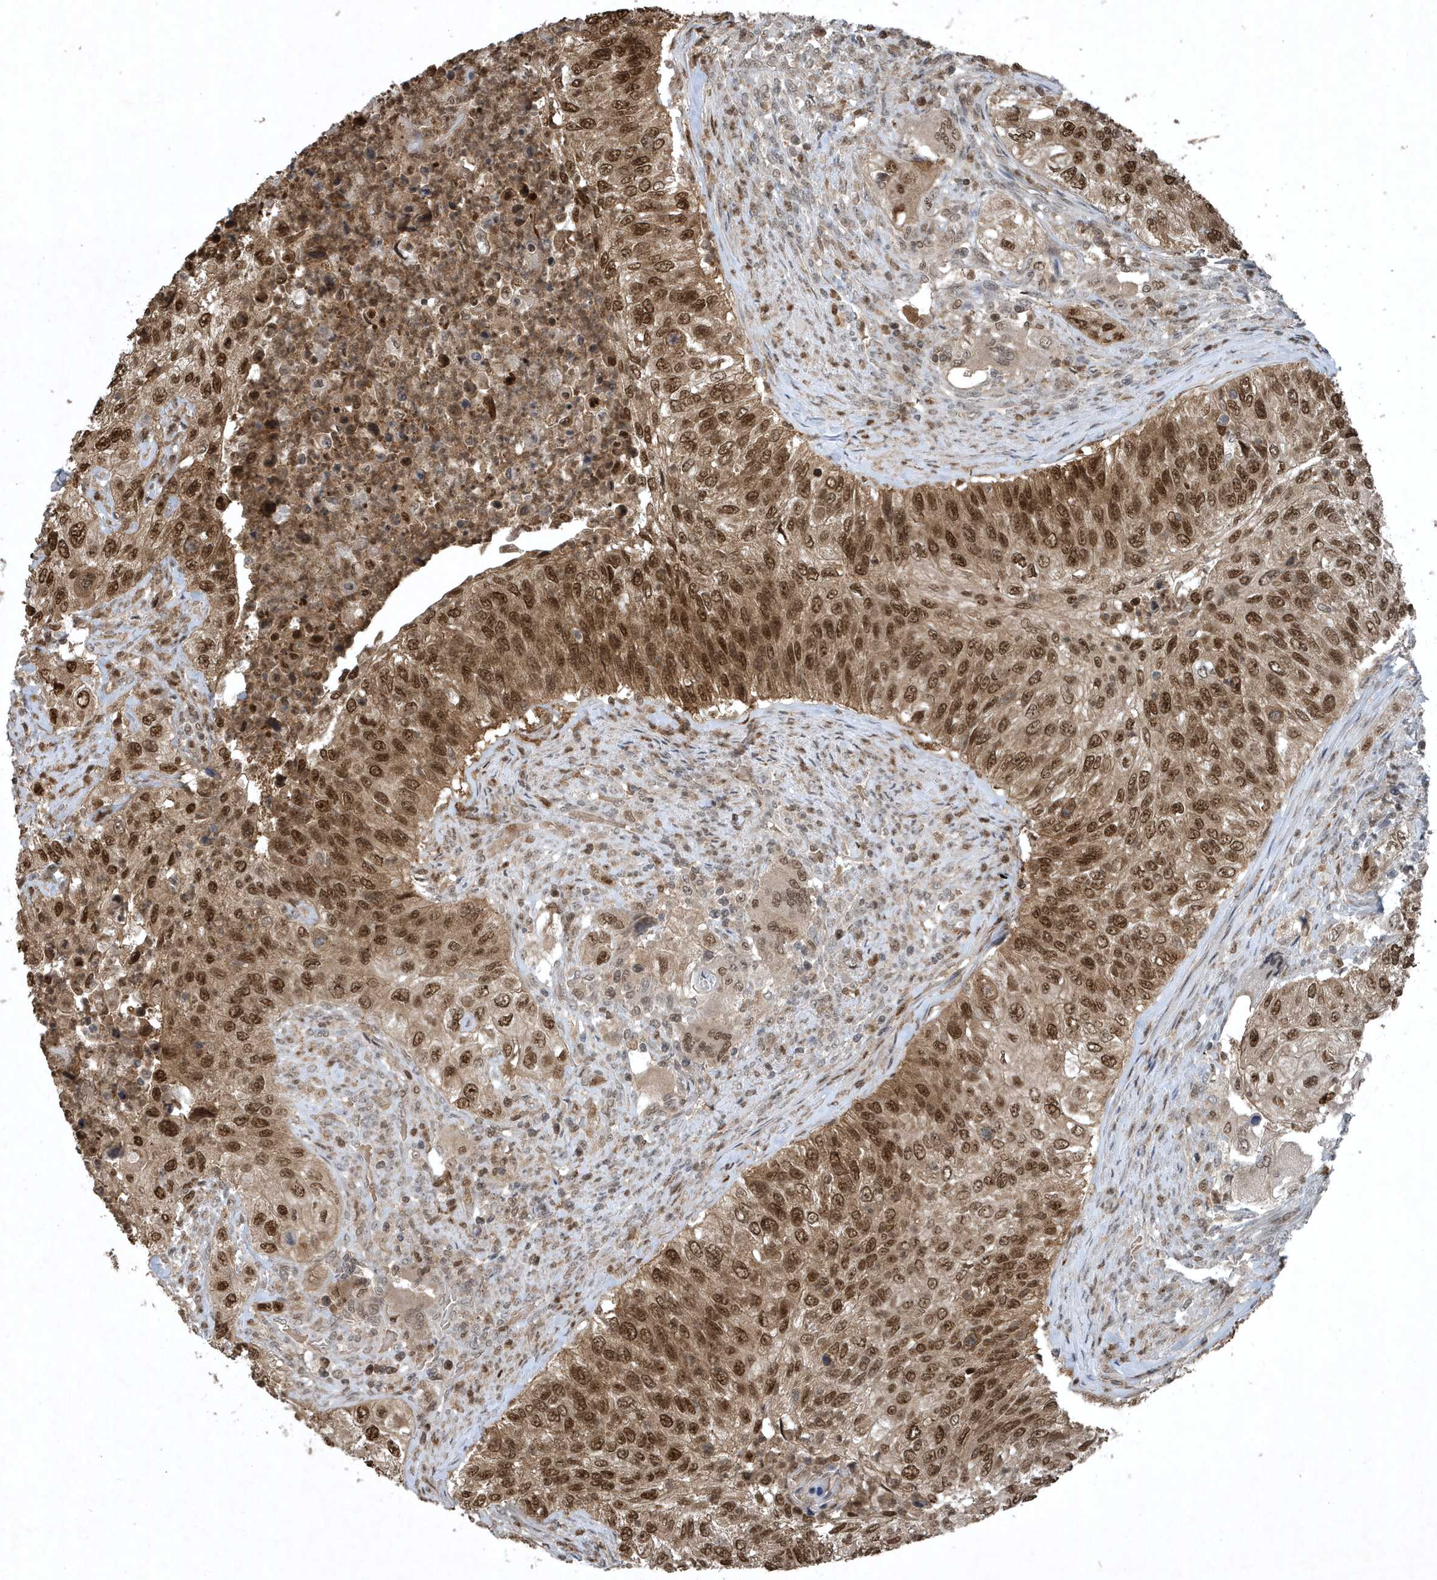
{"staining": {"intensity": "moderate", "quantity": ">75%", "location": "cytoplasmic/membranous,nuclear"}, "tissue": "urothelial cancer", "cell_type": "Tumor cells", "image_type": "cancer", "snomed": [{"axis": "morphology", "description": "Urothelial carcinoma, High grade"}, {"axis": "topography", "description": "Urinary bladder"}], "caption": "Protein staining reveals moderate cytoplasmic/membranous and nuclear staining in approximately >75% of tumor cells in urothelial cancer. (Stains: DAB in brown, nuclei in blue, Microscopy: brightfield microscopy at high magnification).", "gene": "HSPA1A", "patient": {"sex": "female", "age": 60}}